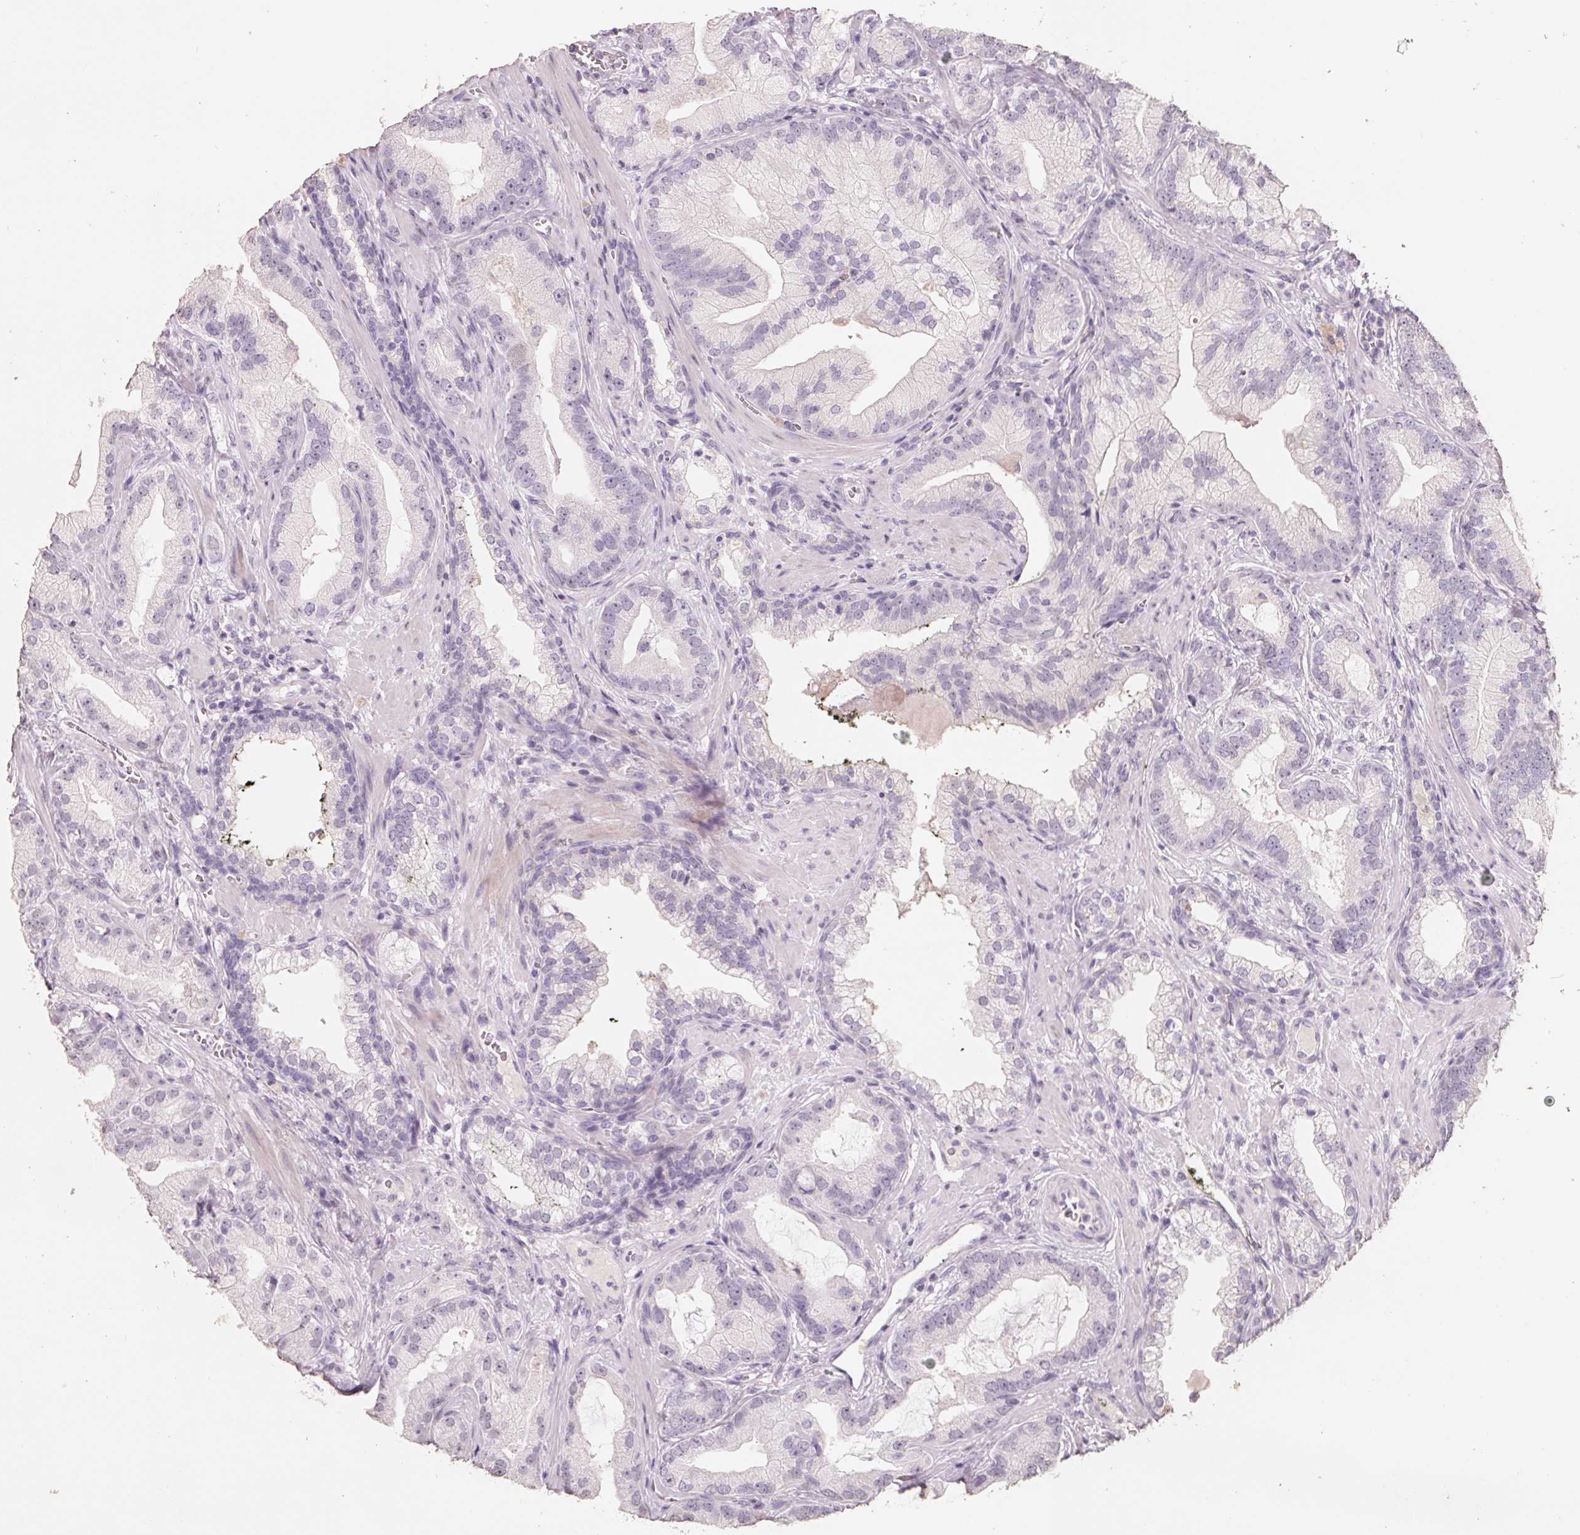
{"staining": {"intensity": "negative", "quantity": "none", "location": "none"}, "tissue": "prostate cancer", "cell_type": "Tumor cells", "image_type": "cancer", "snomed": [{"axis": "morphology", "description": "Adenocarcinoma, Low grade"}, {"axis": "topography", "description": "Prostate"}], "caption": "This photomicrograph is of low-grade adenocarcinoma (prostate) stained with IHC to label a protein in brown with the nuclei are counter-stained blue. There is no expression in tumor cells.", "gene": "FTCD", "patient": {"sex": "male", "age": 62}}